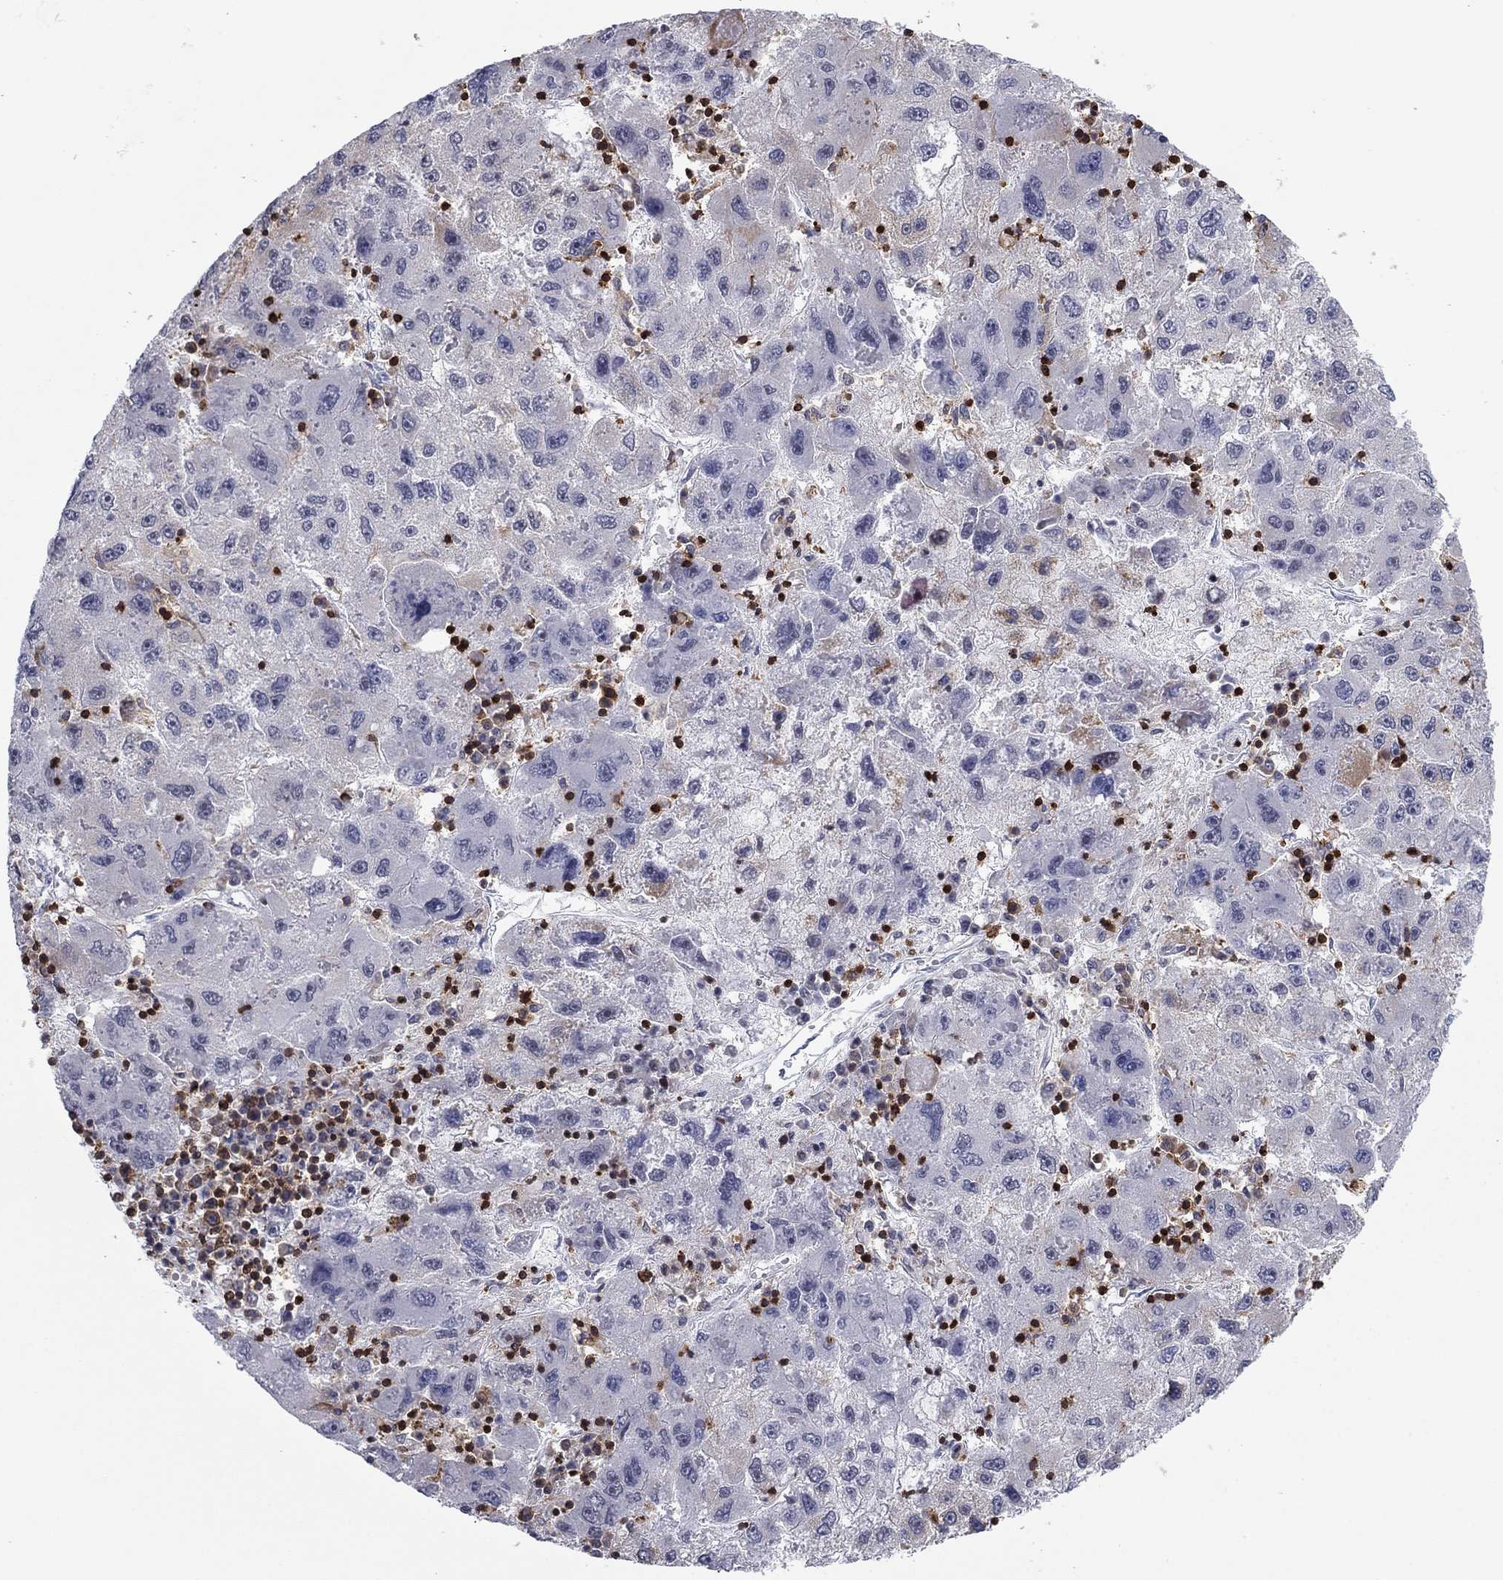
{"staining": {"intensity": "weak", "quantity": "<25%", "location": "cytoplasmic/membranous"}, "tissue": "liver cancer", "cell_type": "Tumor cells", "image_type": "cancer", "snomed": [{"axis": "morphology", "description": "Carcinoma, Hepatocellular, NOS"}, {"axis": "topography", "description": "Liver"}], "caption": "Liver cancer was stained to show a protein in brown. There is no significant expression in tumor cells.", "gene": "ARHGAP27", "patient": {"sex": "male", "age": 75}}